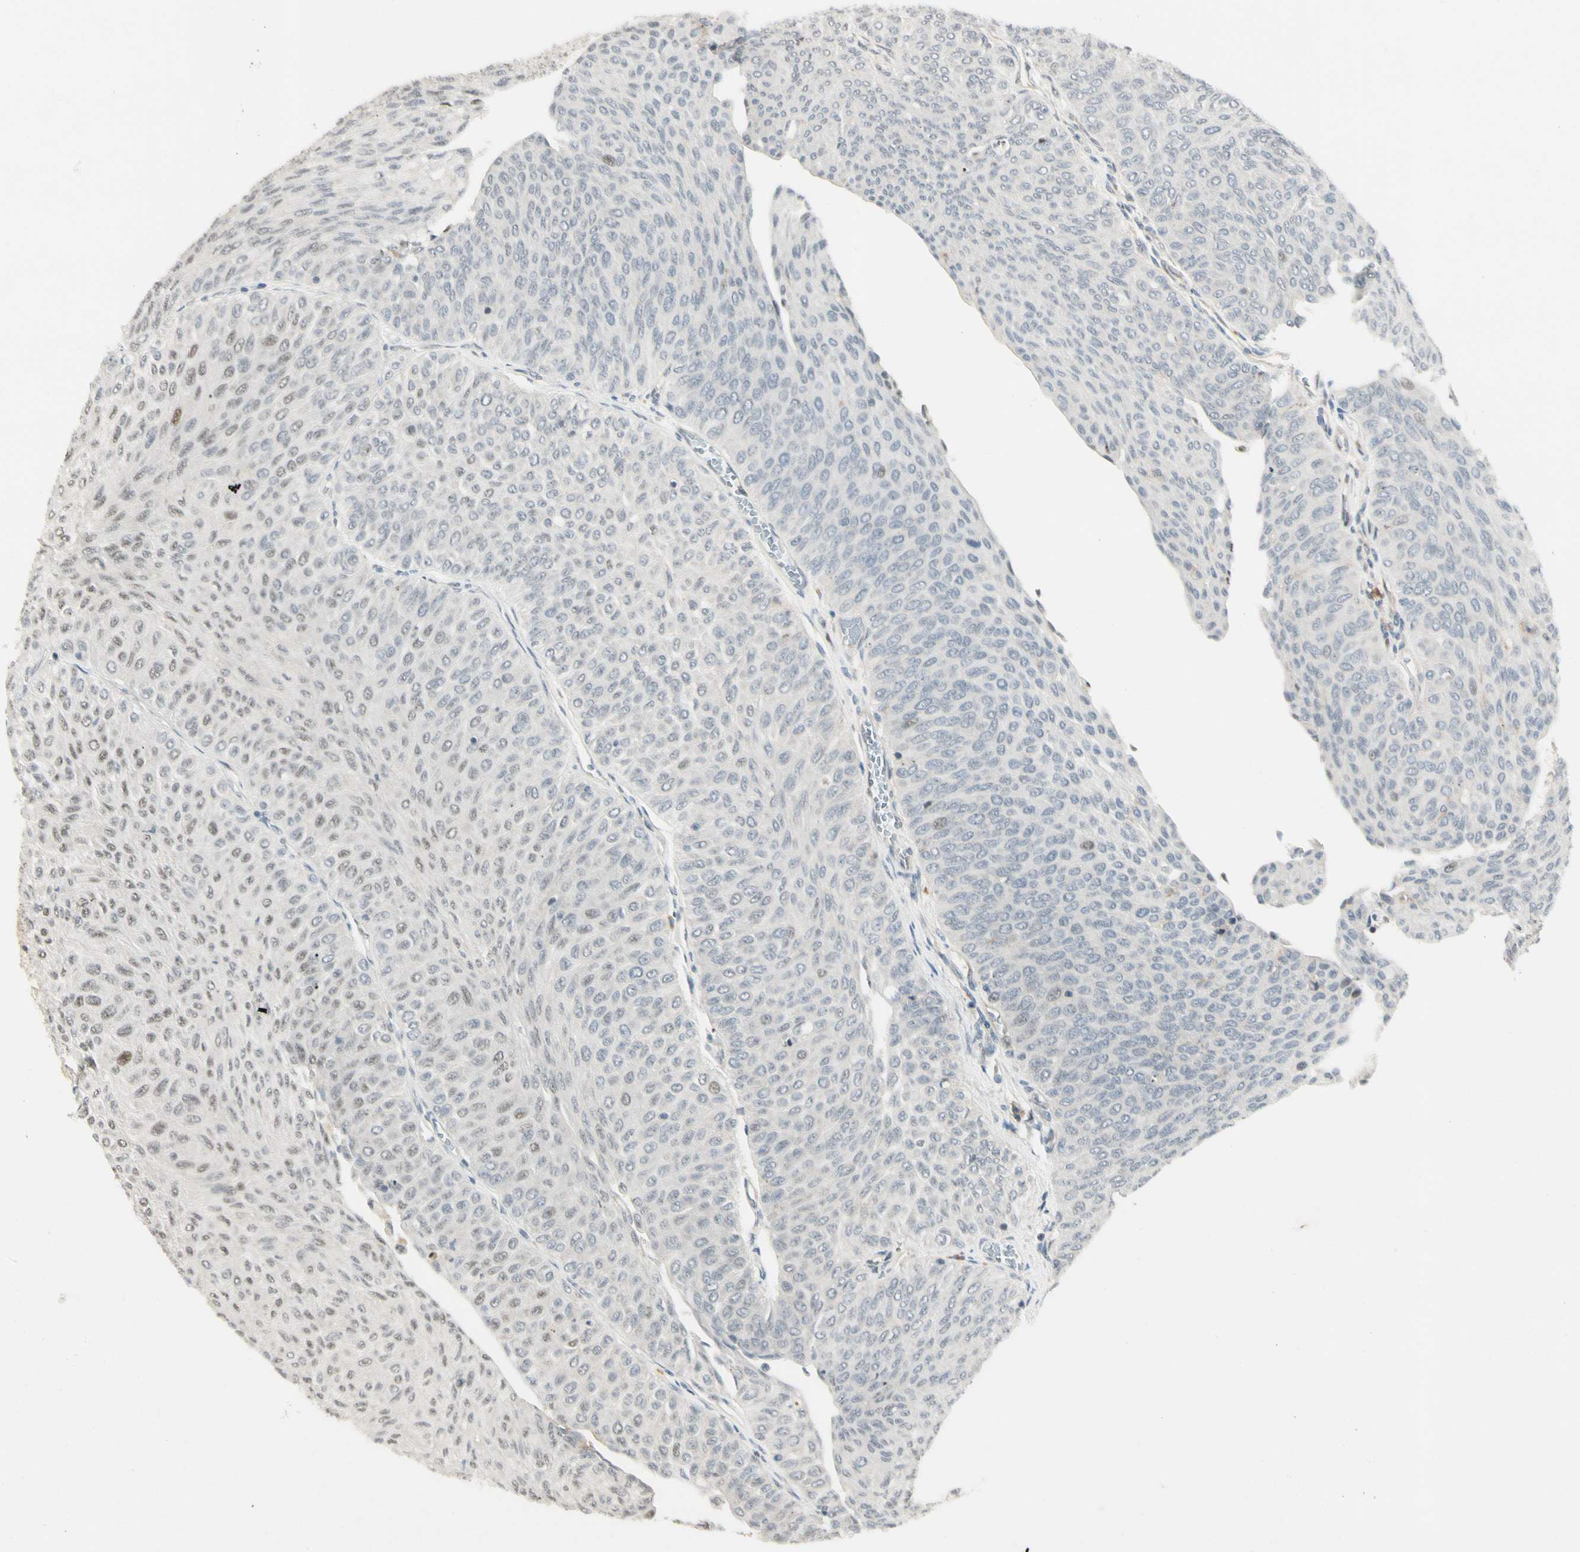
{"staining": {"intensity": "negative", "quantity": "none", "location": "none"}, "tissue": "urothelial cancer", "cell_type": "Tumor cells", "image_type": "cancer", "snomed": [{"axis": "morphology", "description": "Urothelial carcinoma, Low grade"}, {"axis": "topography", "description": "Urinary bladder"}], "caption": "This photomicrograph is of urothelial cancer stained with immunohistochemistry (IHC) to label a protein in brown with the nuclei are counter-stained blue. There is no expression in tumor cells. (Stains: DAB (3,3'-diaminobenzidine) immunohistochemistry (IHC) with hematoxylin counter stain, Microscopy: brightfield microscopy at high magnification).", "gene": "FNDC3B", "patient": {"sex": "male", "age": 78}}